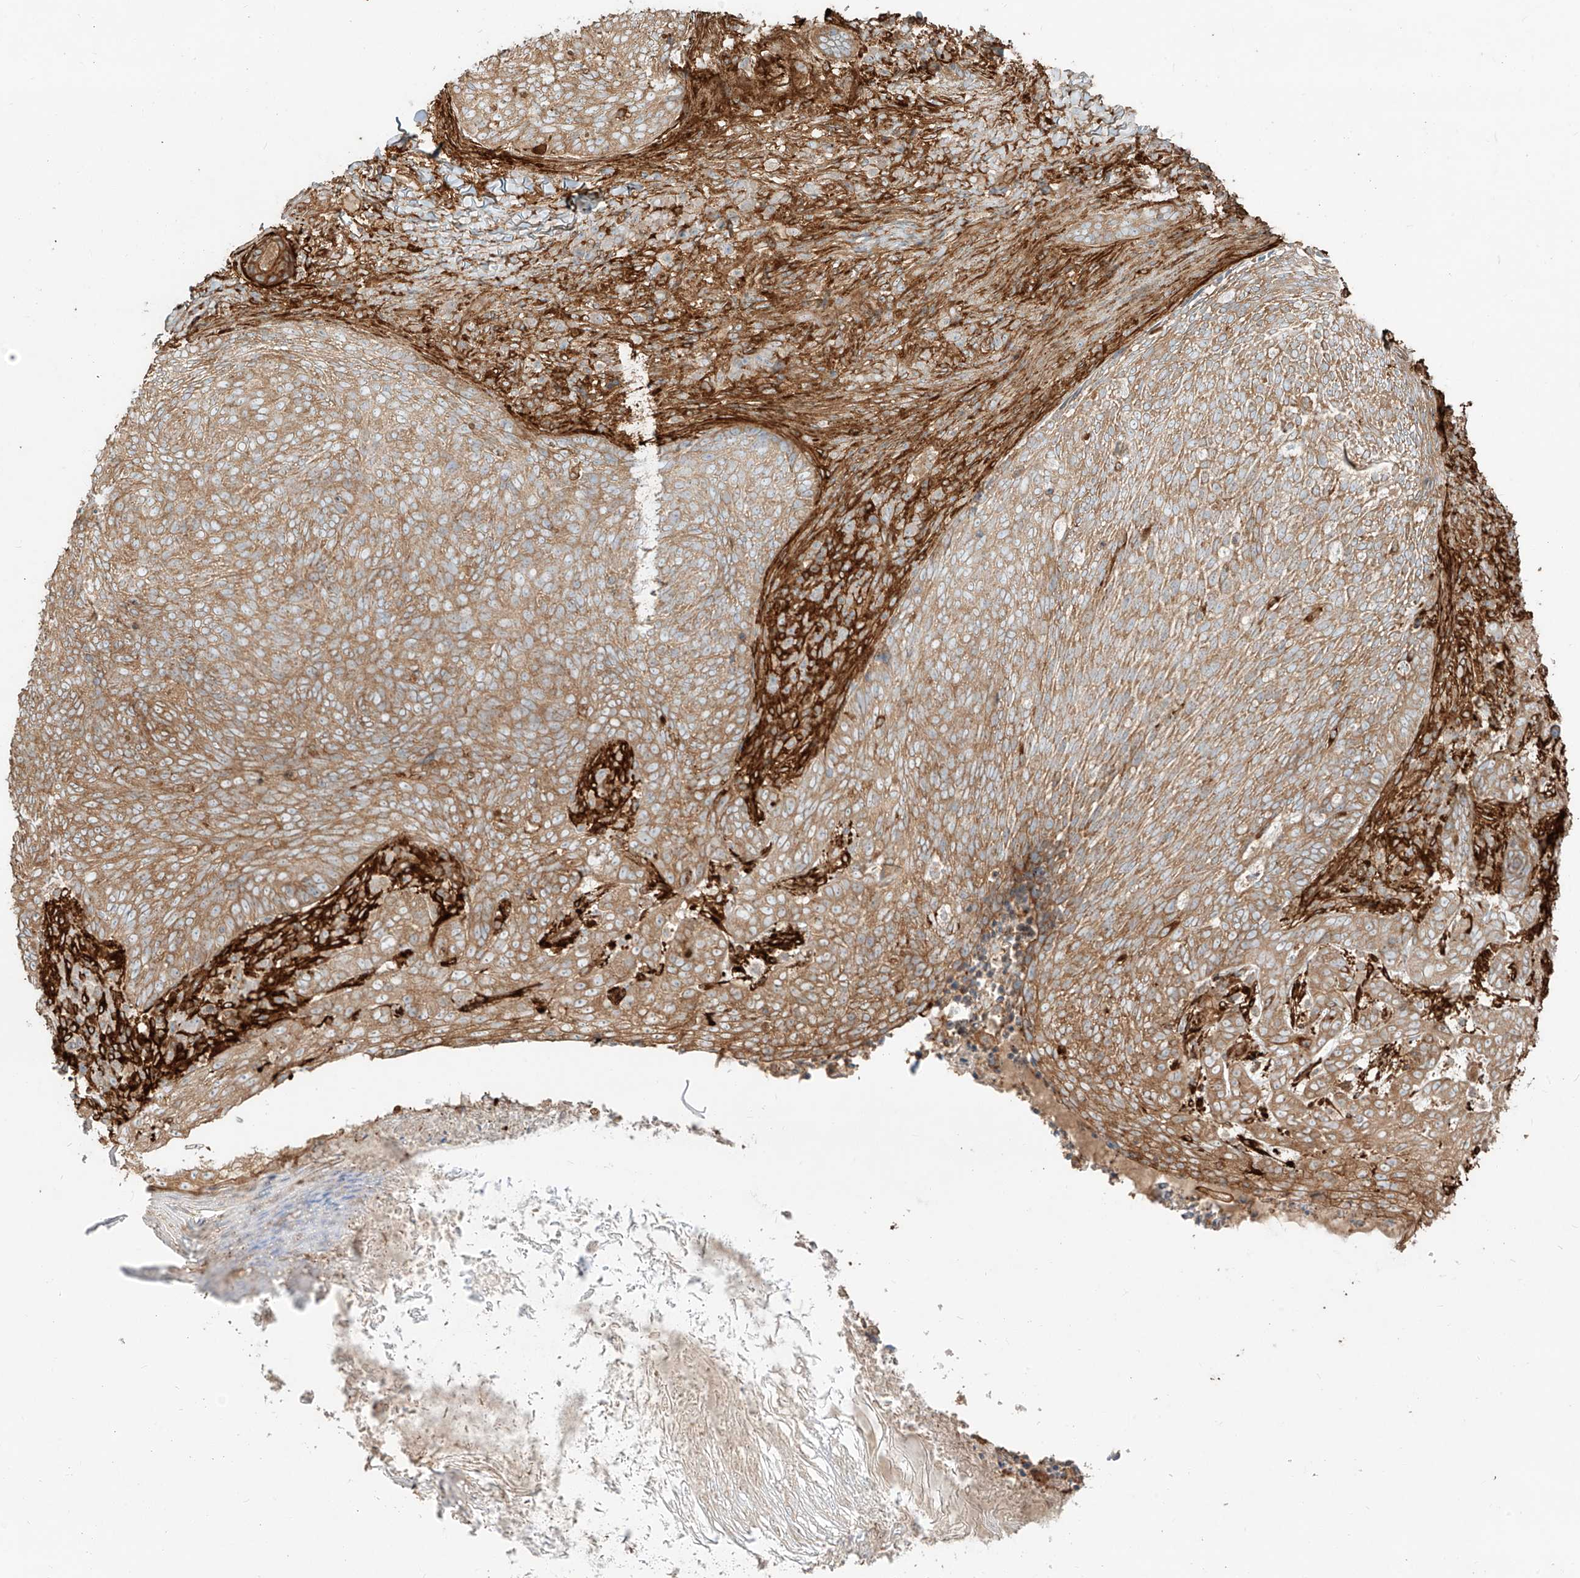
{"staining": {"intensity": "moderate", "quantity": ">75%", "location": "cytoplasmic/membranous"}, "tissue": "skin cancer", "cell_type": "Tumor cells", "image_type": "cancer", "snomed": [{"axis": "morphology", "description": "Basal cell carcinoma"}, {"axis": "topography", "description": "Skin"}], "caption": "Basal cell carcinoma (skin) stained with a brown dye reveals moderate cytoplasmic/membranous positive positivity in approximately >75% of tumor cells.", "gene": "SNX9", "patient": {"sex": "male", "age": 85}}